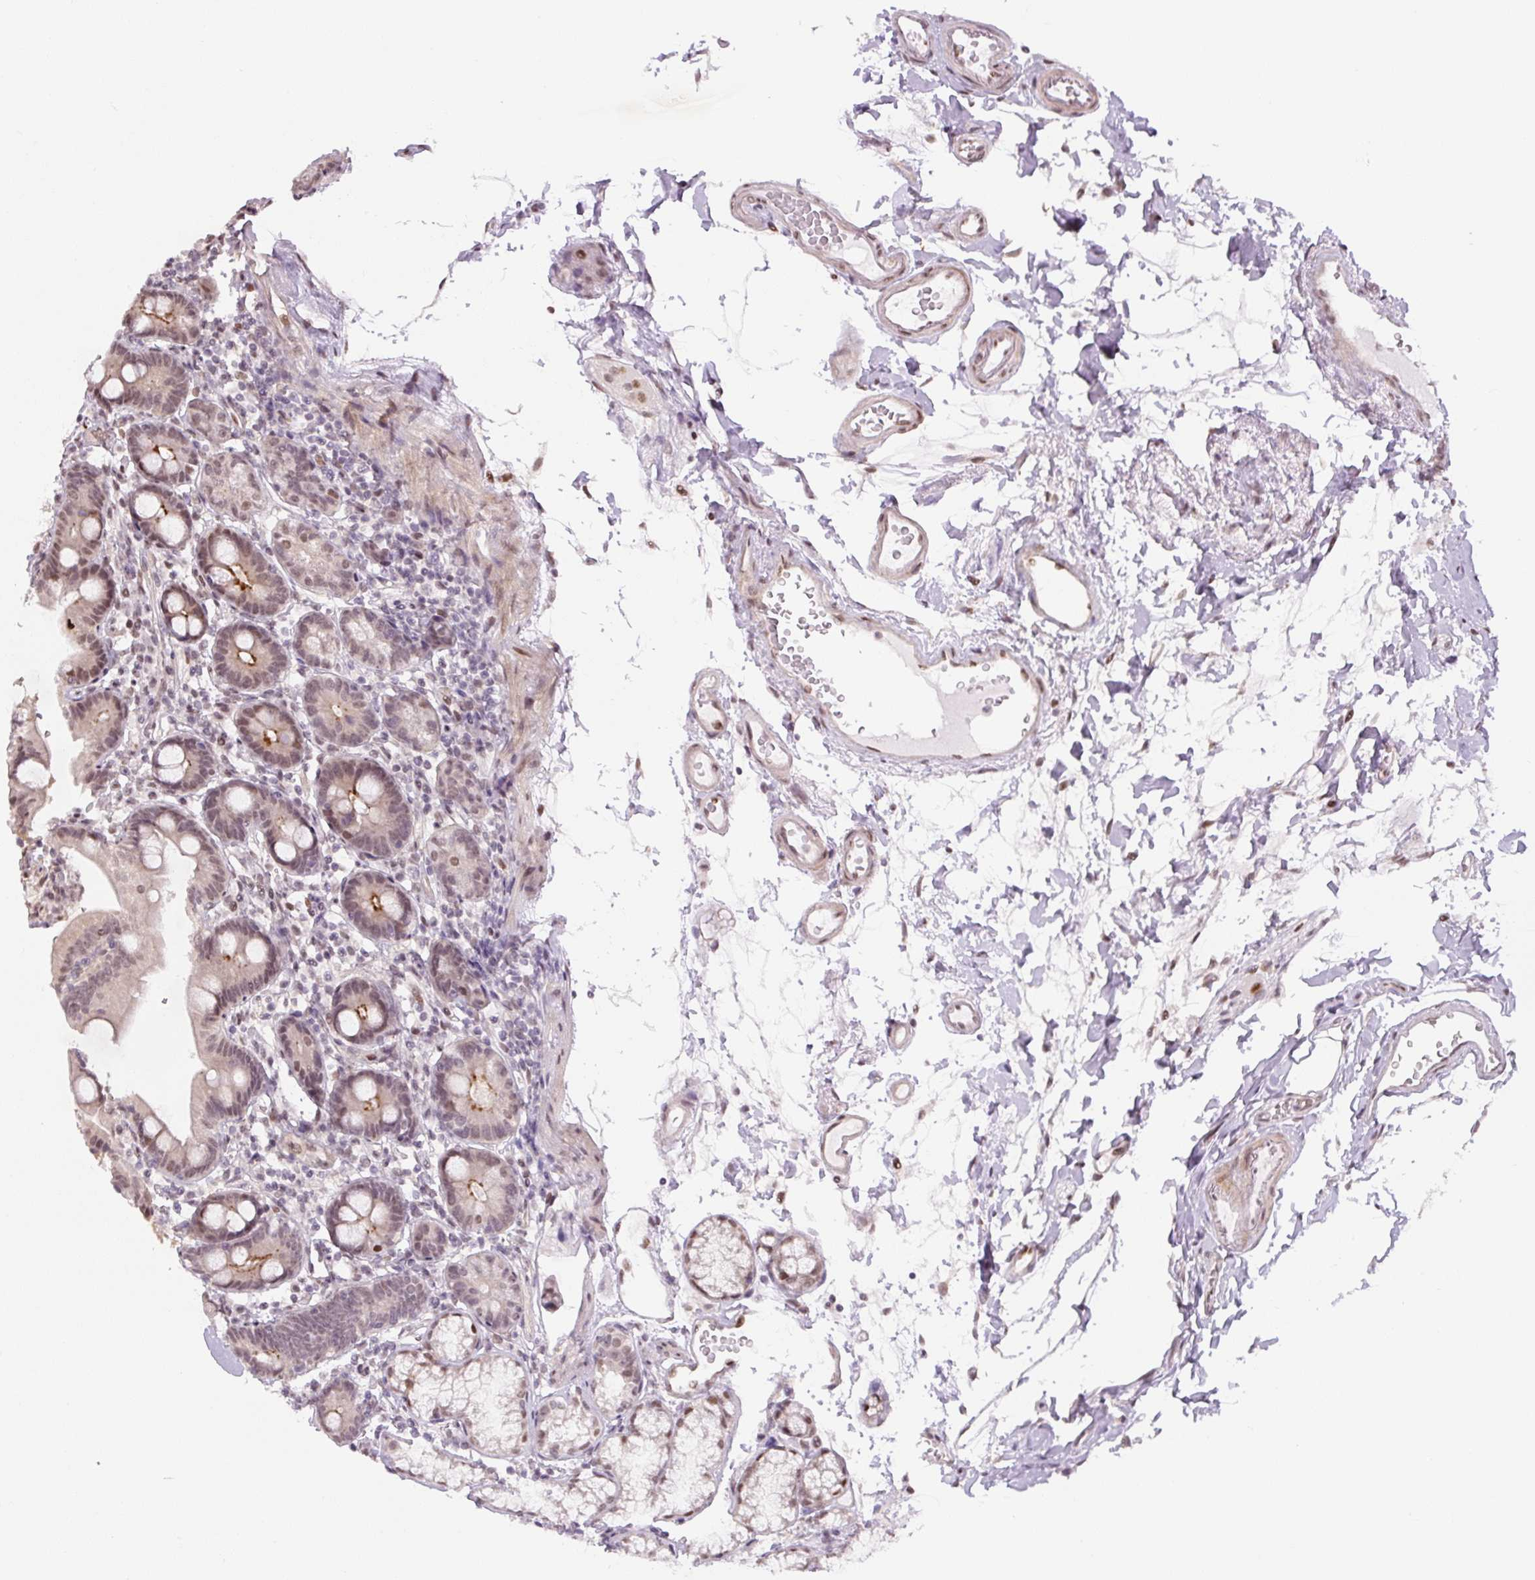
{"staining": {"intensity": "moderate", "quantity": "25%-75%", "location": "nuclear"}, "tissue": "duodenum", "cell_type": "Glandular cells", "image_type": "normal", "snomed": [{"axis": "morphology", "description": "Normal tissue, NOS"}, {"axis": "topography", "description": "Duodenum"}], "caption": "A brown stain labels moderate nuclear positivity of a protein in glandular cells of benign duodenum.", "gene": "TCFL5", "patient": {"sex": "female", "age": 67}}